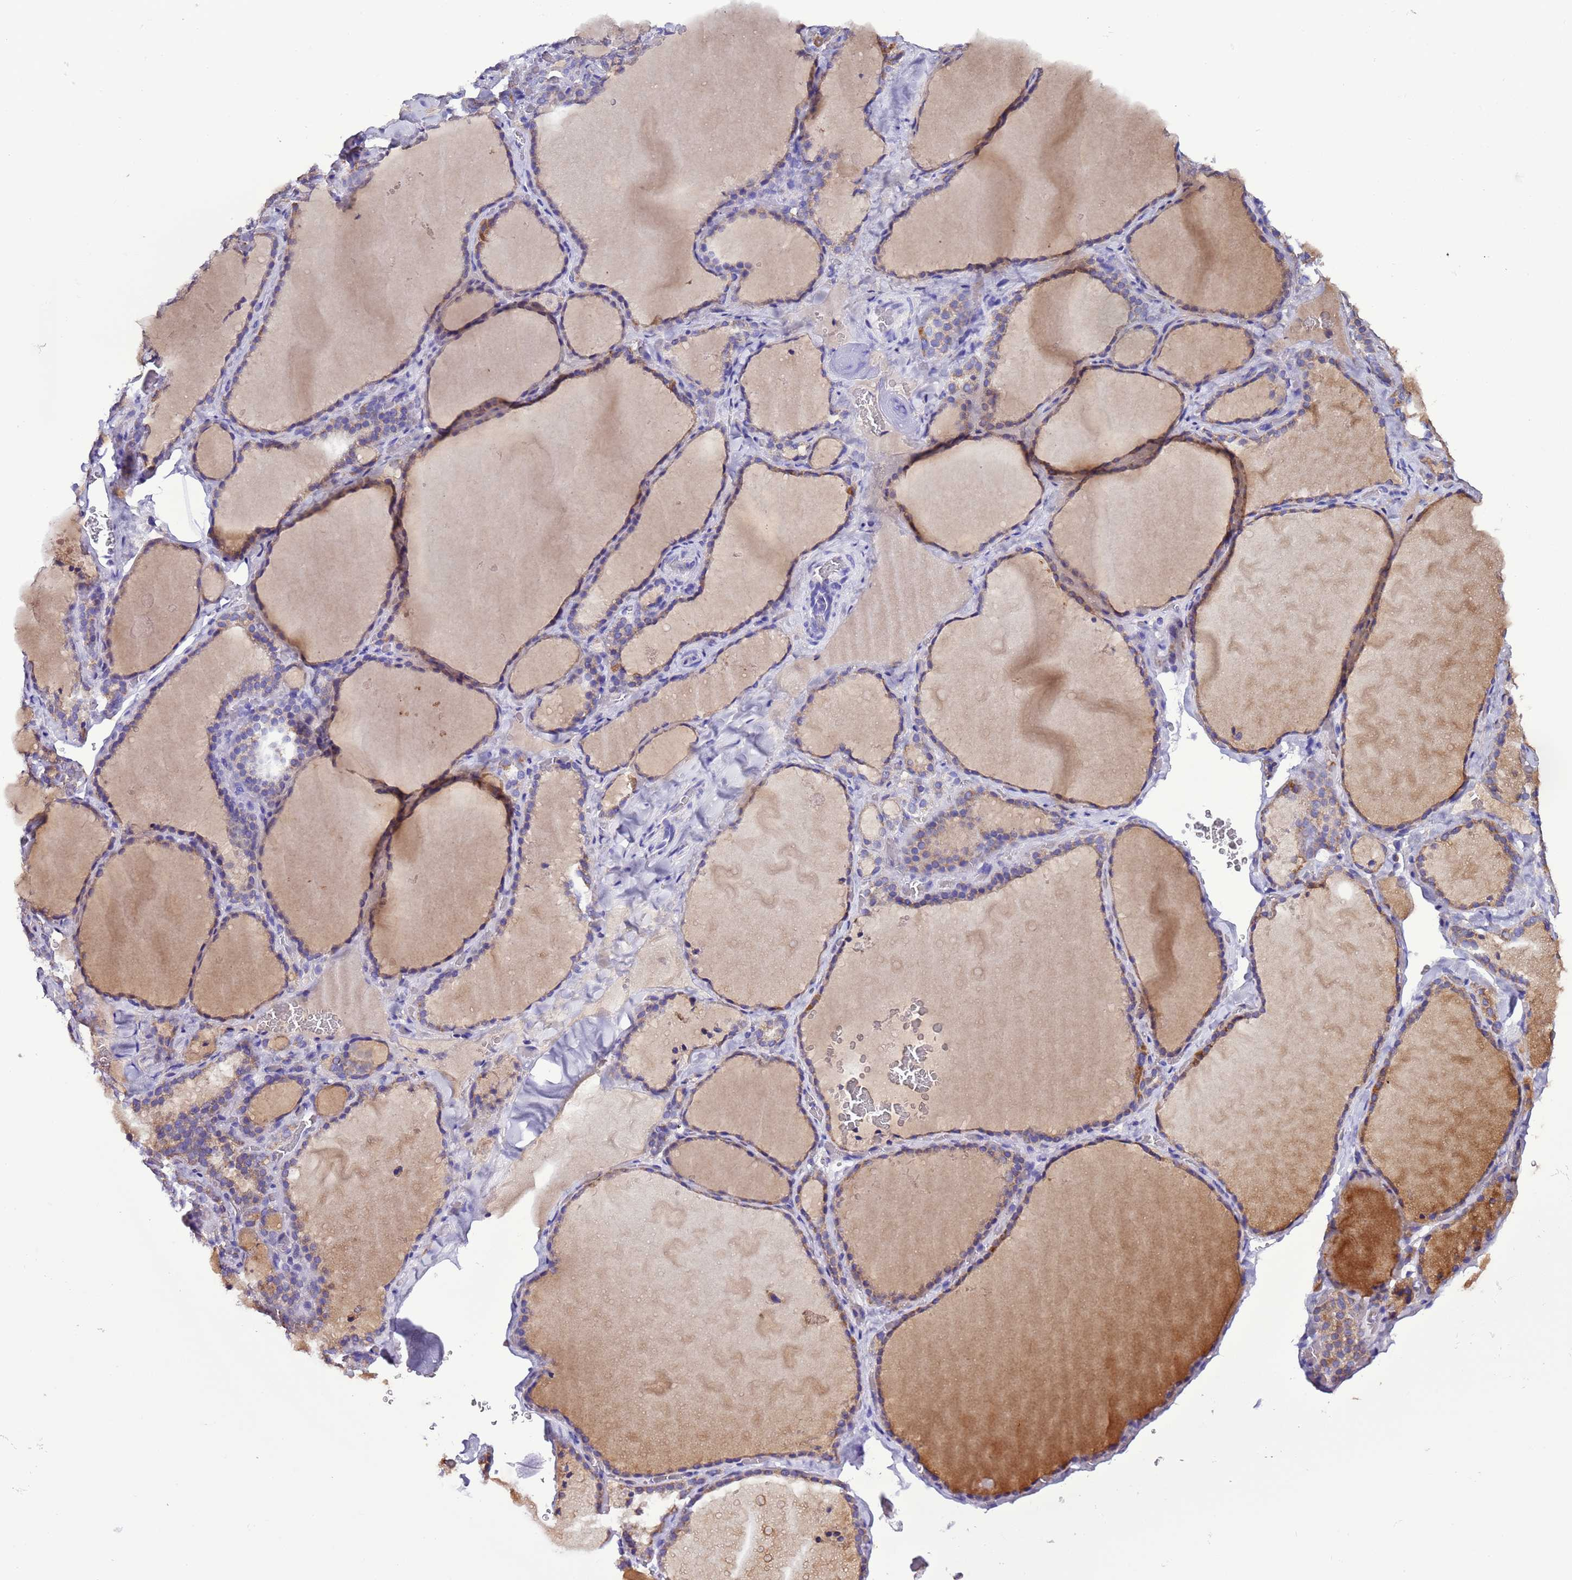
{"staining": {"intensity": "moderate", "quantity": "25%-75%", "location": "cytoplasmic/membranous"}, "tissue": "thyroid gland", "cell_type": "Glandular cells", "image_type": "normal", "snomed": [{"axis": "morphology", "description": "Normal tissue, NOS"}, {"axis": "topography", "description": "Thyroid gland"}], "caption": "The photomicrograph shows a brown stain indicating the presence of a protein in the cytoplasmic/membranous of glandular cells in thyroid gland.", "gene": "AHI1", "patient": {"sex": "female", "age": 22}}